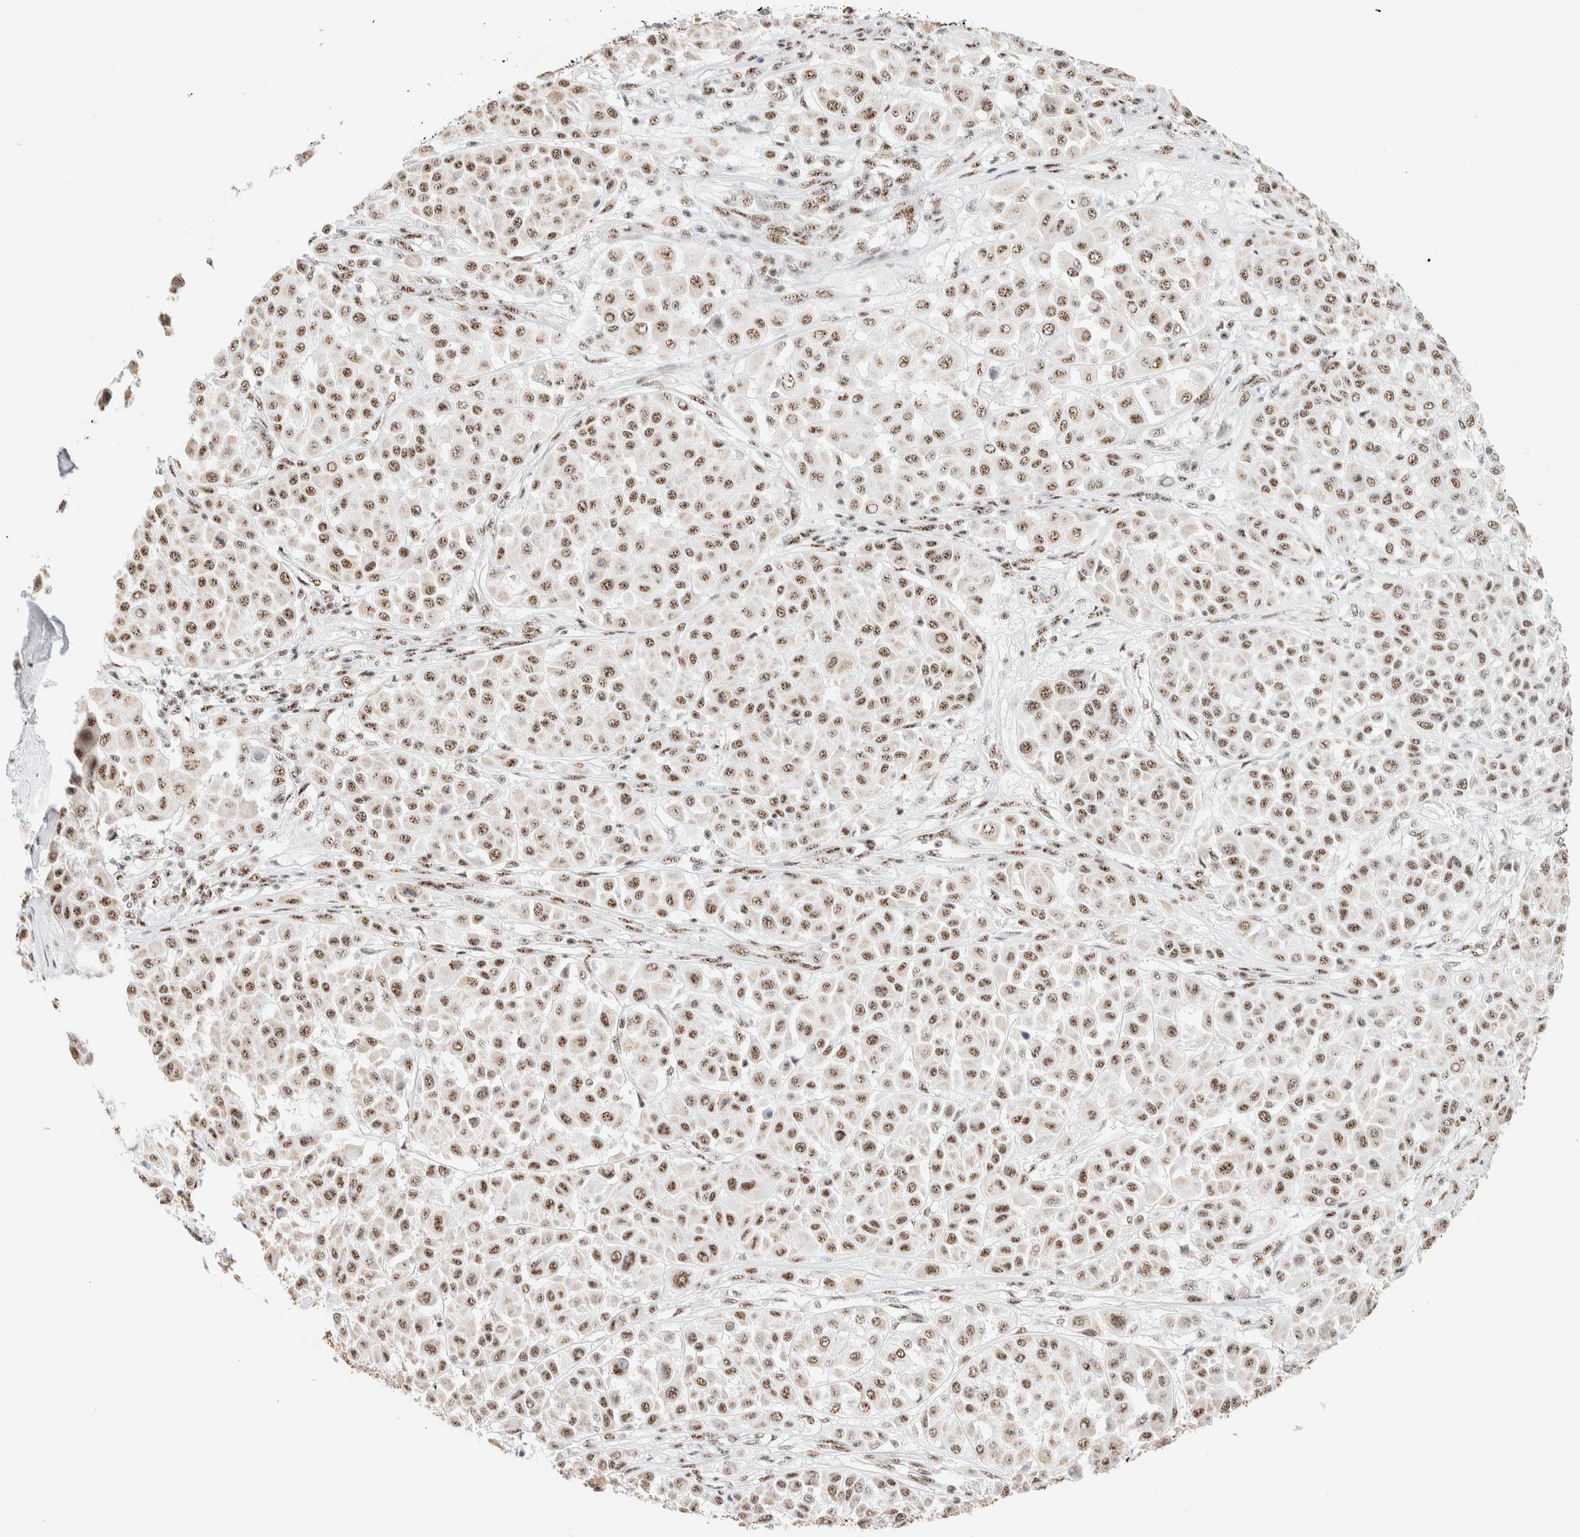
{"staining": {"intensity": "moderate", "quantity": ">75%", "location": "nuclear"}, "tissue": "melanoma", "cell_type": "Tumor cells", "image_type": "cancer", "snomed": [{"axis": "morphology", "description": "Malignant melanoma, Metastatic site"}, {"axis": "topography", "description": "Soft tissue"}], "caption": "Immunohistochemical staining of human melanoma shows moderate nuclear protein expression in about >75% of tumor cells.", "gene": "SON", "patient": {"sex": "male", "age": 41}}